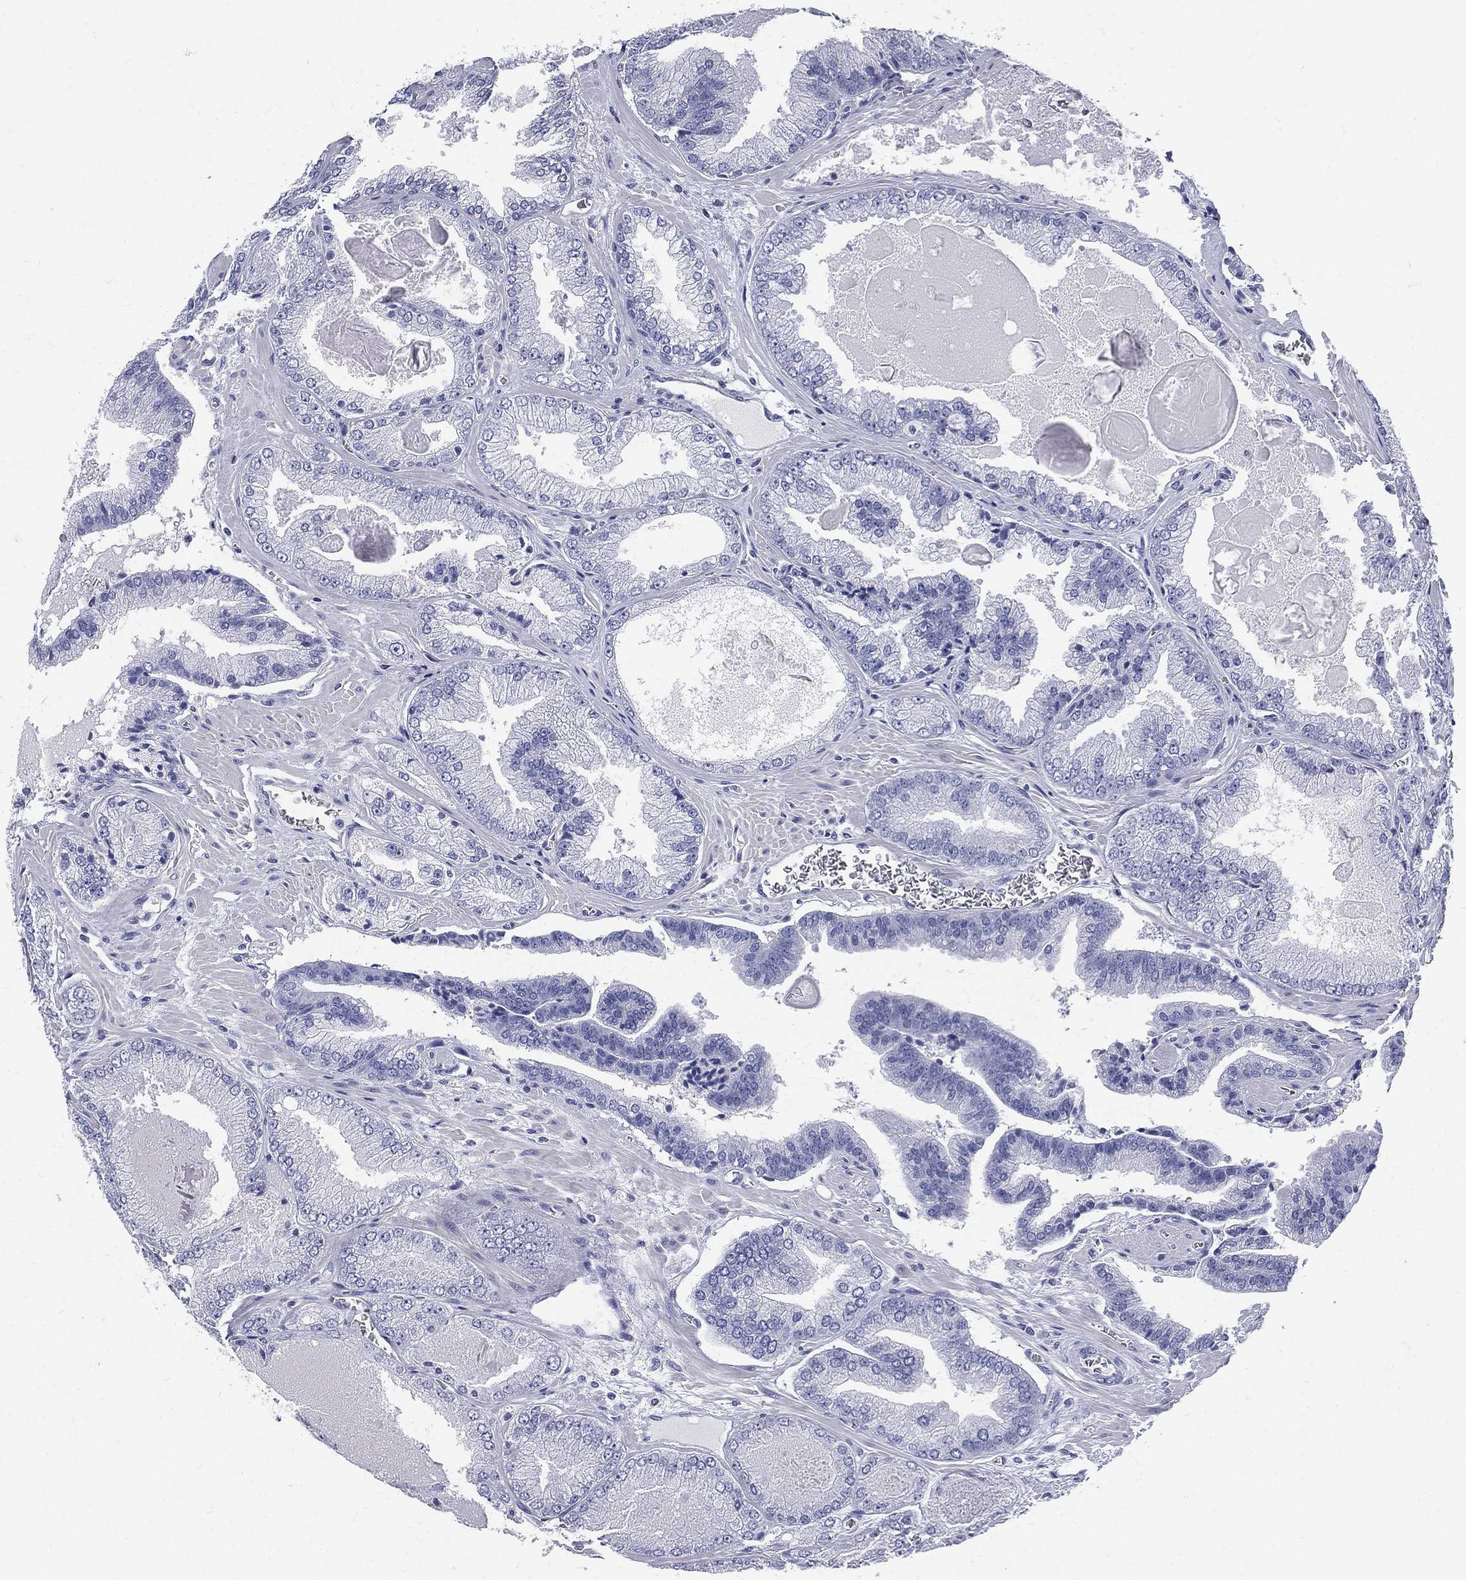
{"staining": {"intensity": "negative", "quantity": "none", "location": "none"}, "tissue": "prostate cancer", "cell_type": "Tumor cells", "image_type": "cancer", "snomed": [{"axis": "morphology", "description": "Adenocarcinoma, Low grade"}, {"axis": "topography", "description": "Prostate"}], "caption": "There is no significant positivity in tumor cells of prostate adenocarcinoma (low-grade).", "gene": "ETNPPL", "patient": {"sex": "male", "age": 72}}